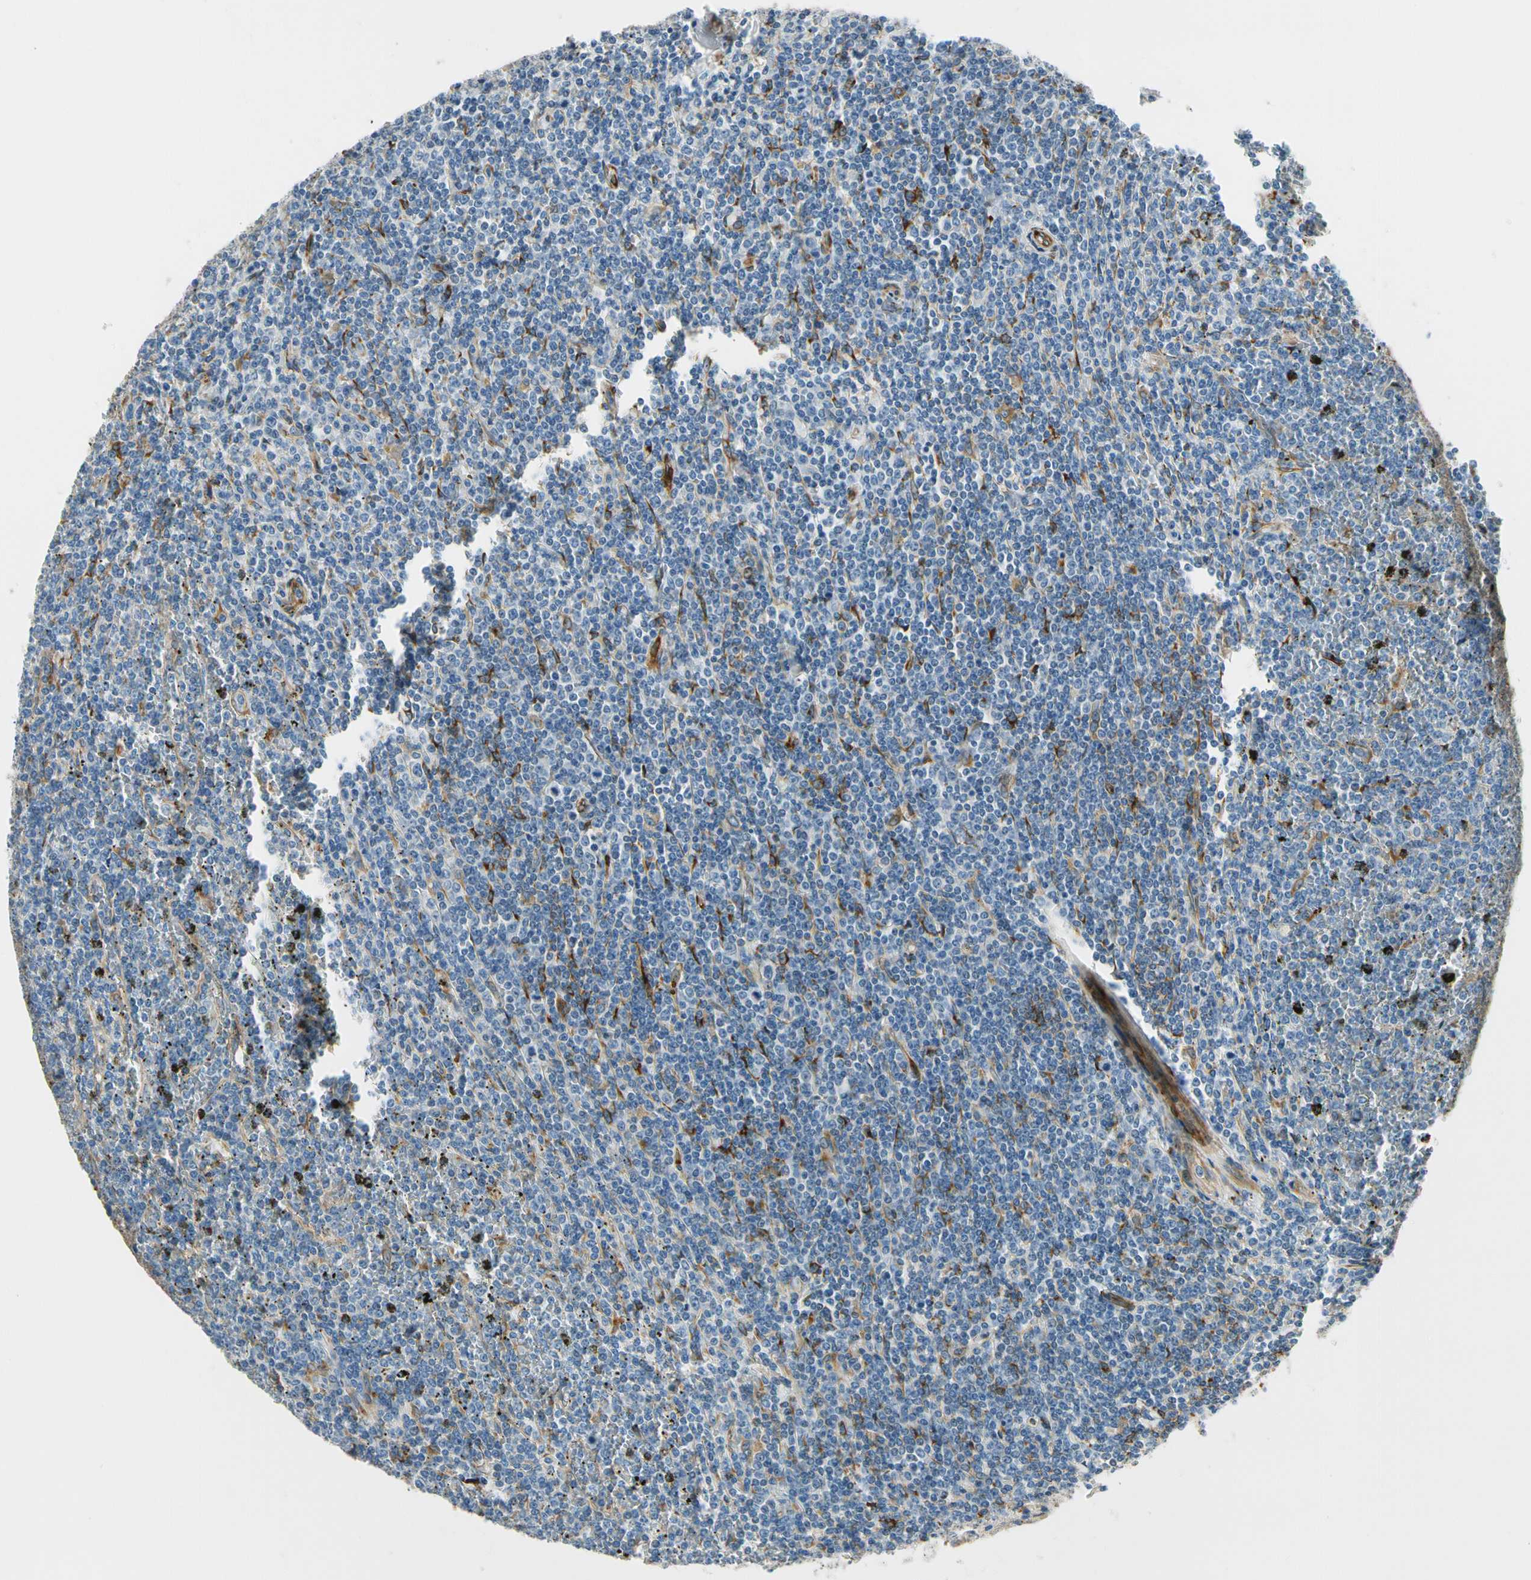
{"staining": {"intensity": "negative", "quantity": "none", "location": "none"}, "tissue": "lymphoma", "cell_type": "Tumor cells", "image_type": "cancer", "snomed": [{"axis": "morphology", "description": "Malignant lymphoma, non-Hodgkin's type, Low grade"}, {"axis": "topography", "description": "Spleen"}], "caption": "Immunohistochemistry (IHC) photomicrograph of malignant lymphoma, non-Hodgkin's type (low-grade) stained for a protein (brown), which exhibits no positivity in tumor cells. (DAB (3,3'-diaminobenzidine) immunohistochemistry with hematoxylin counter stain).", "gene": "FKBP7", "patient": {"sex": "female", "age": 19}}